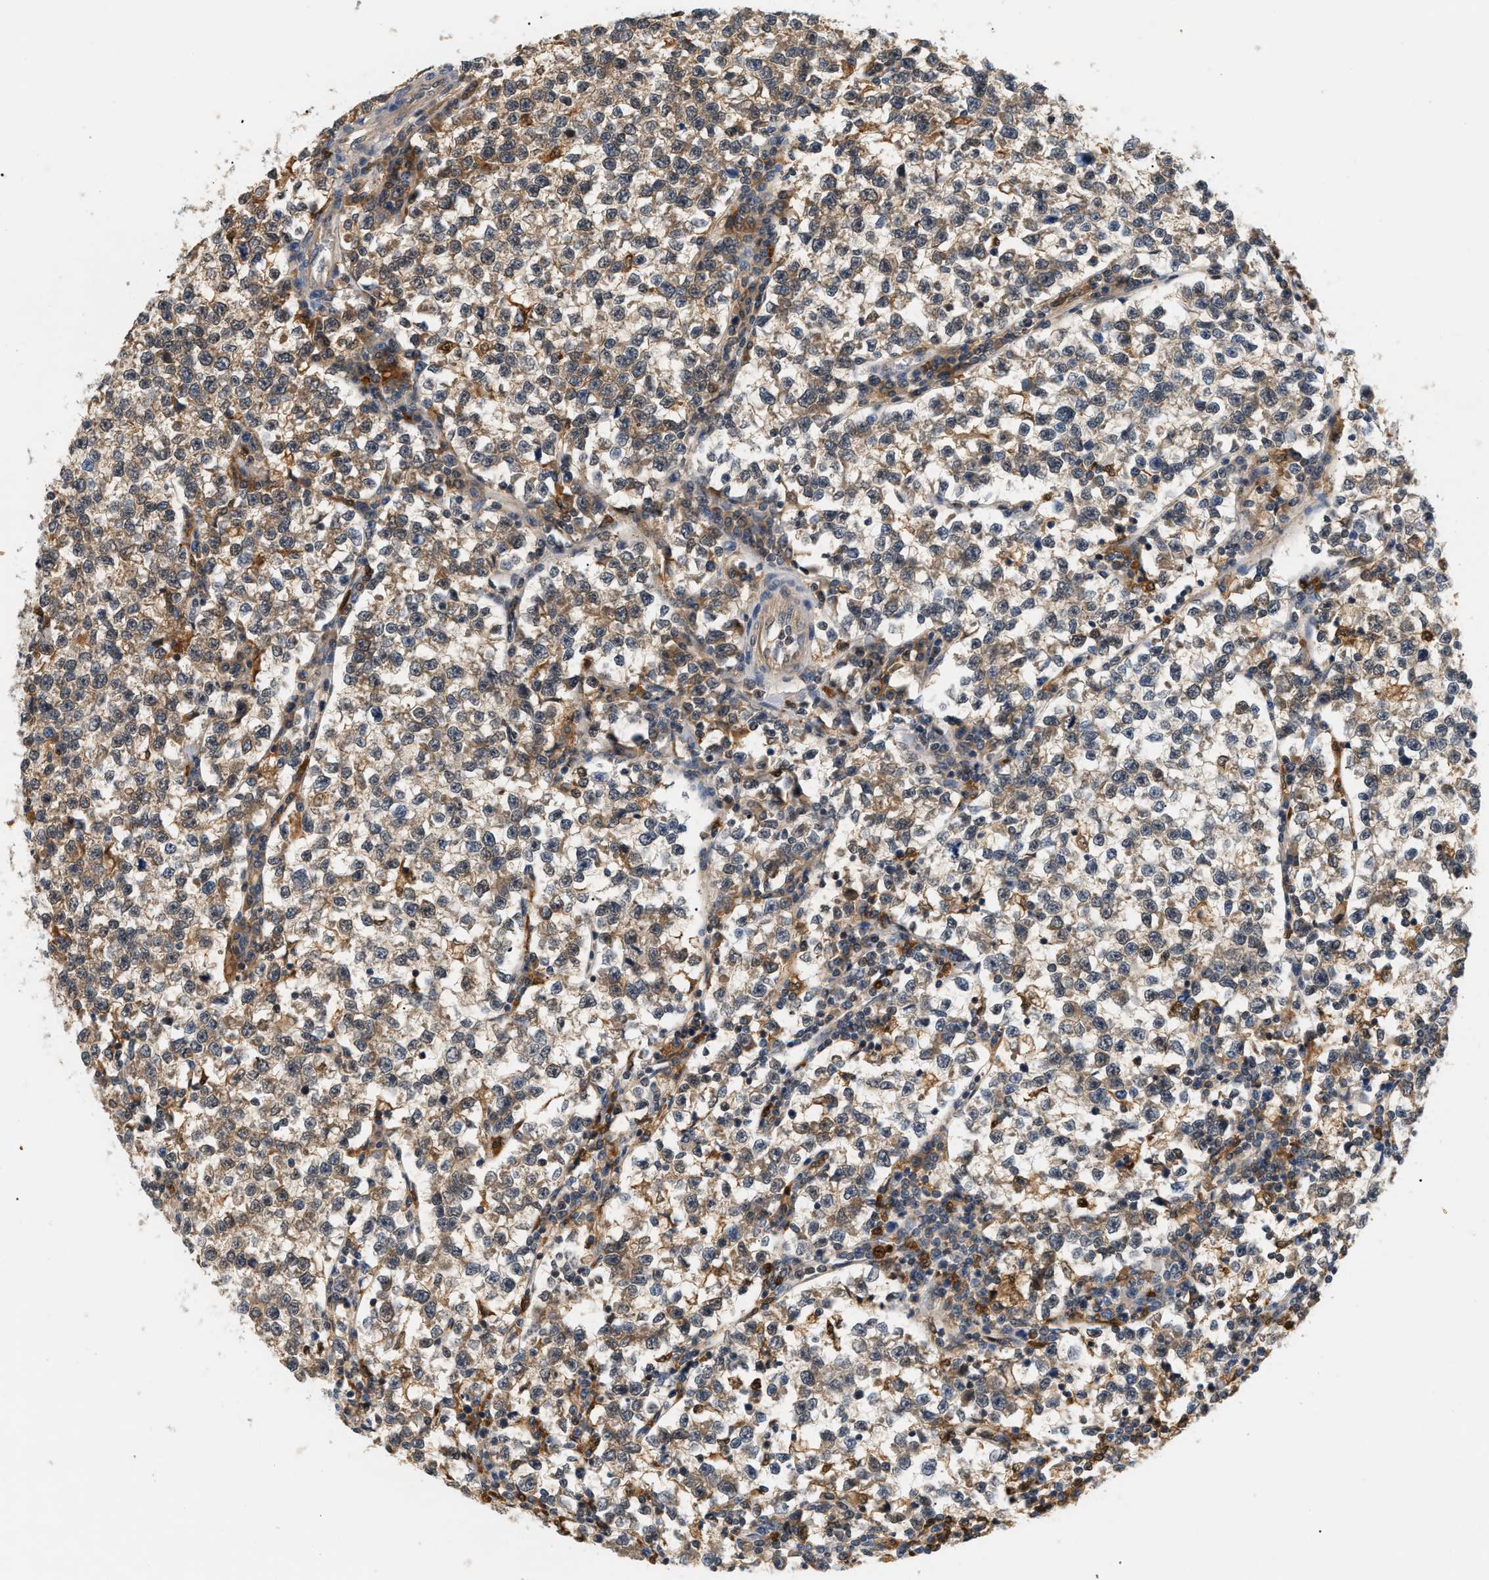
{"staining": {"intensity": "weak", "quantity": ">75%", "location": "cytoplasmic/membranous"}, "tissue": "testis cancer", "cell_type": "Tumor cells", "image_type": "cancer", "snomed": [{"axis": "morphology", "description": "Normal tissue, NOS"}, {"axis": "morphology", "description": "Seminoma, NOS"}, {"axis": "topography", "description": "Testis"}], "caption": "Testis cancer stained for a protein shows weak cytoplasmic/membranous positivity in tumor cells.", "gene": "PYCARD", "patient": {"sex": "male", "age": 43}}